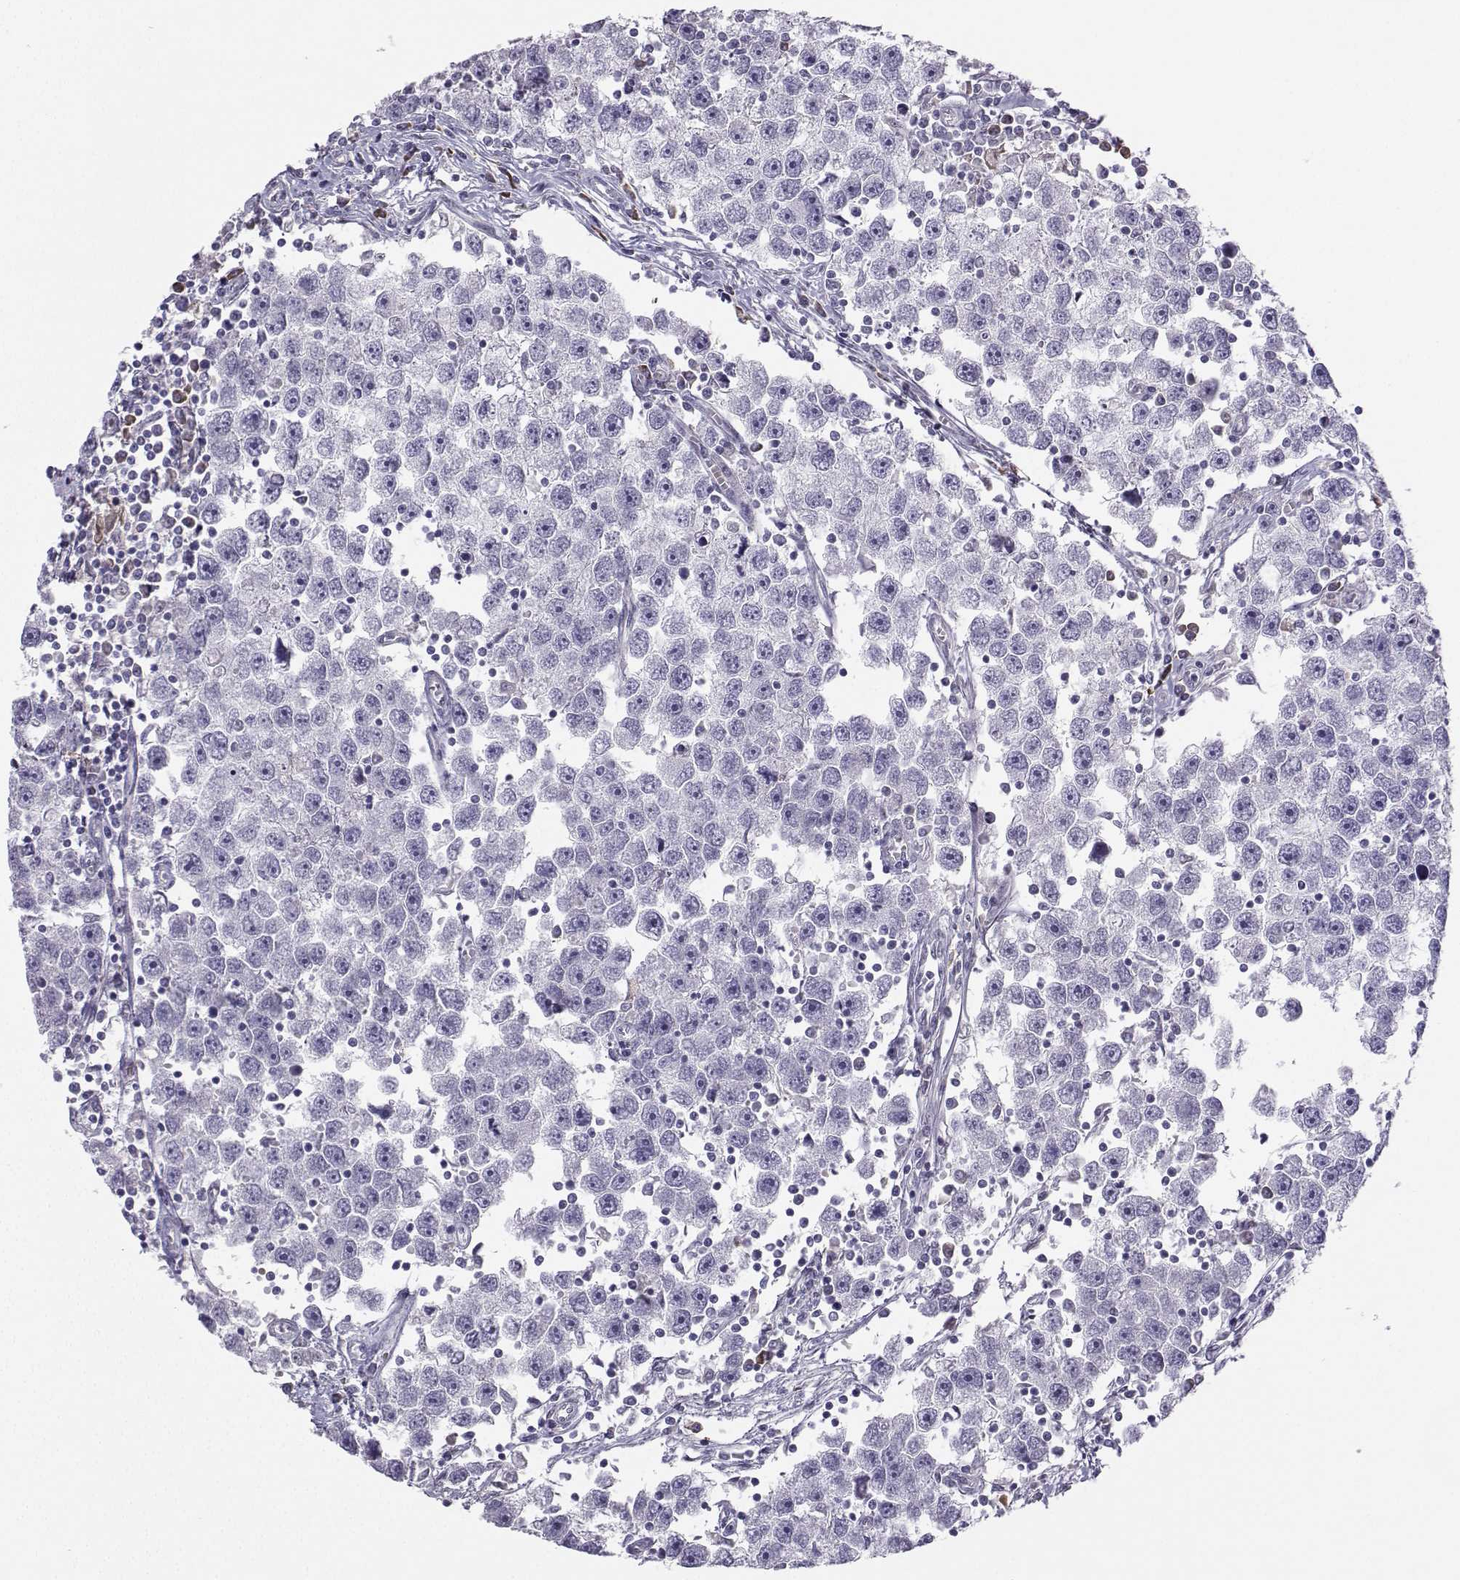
{"staining": {"intensity": "negative", "quantity": "none", "location": "none"}, "tissue": "testis cancer", "cell_type": "Tumor cells", "image_type": "cancer", "snomed": [{"axis": "morphology", "description": "Seminoma, NOS"}, {"axis": "topography", "description": "Testis"}], "caption": "This is an IHC image of testis cancer (seminoma). There is no expression in tumor cells.", "gene": "DCLK3", "patient": {"sex": "male", "age": 30}}